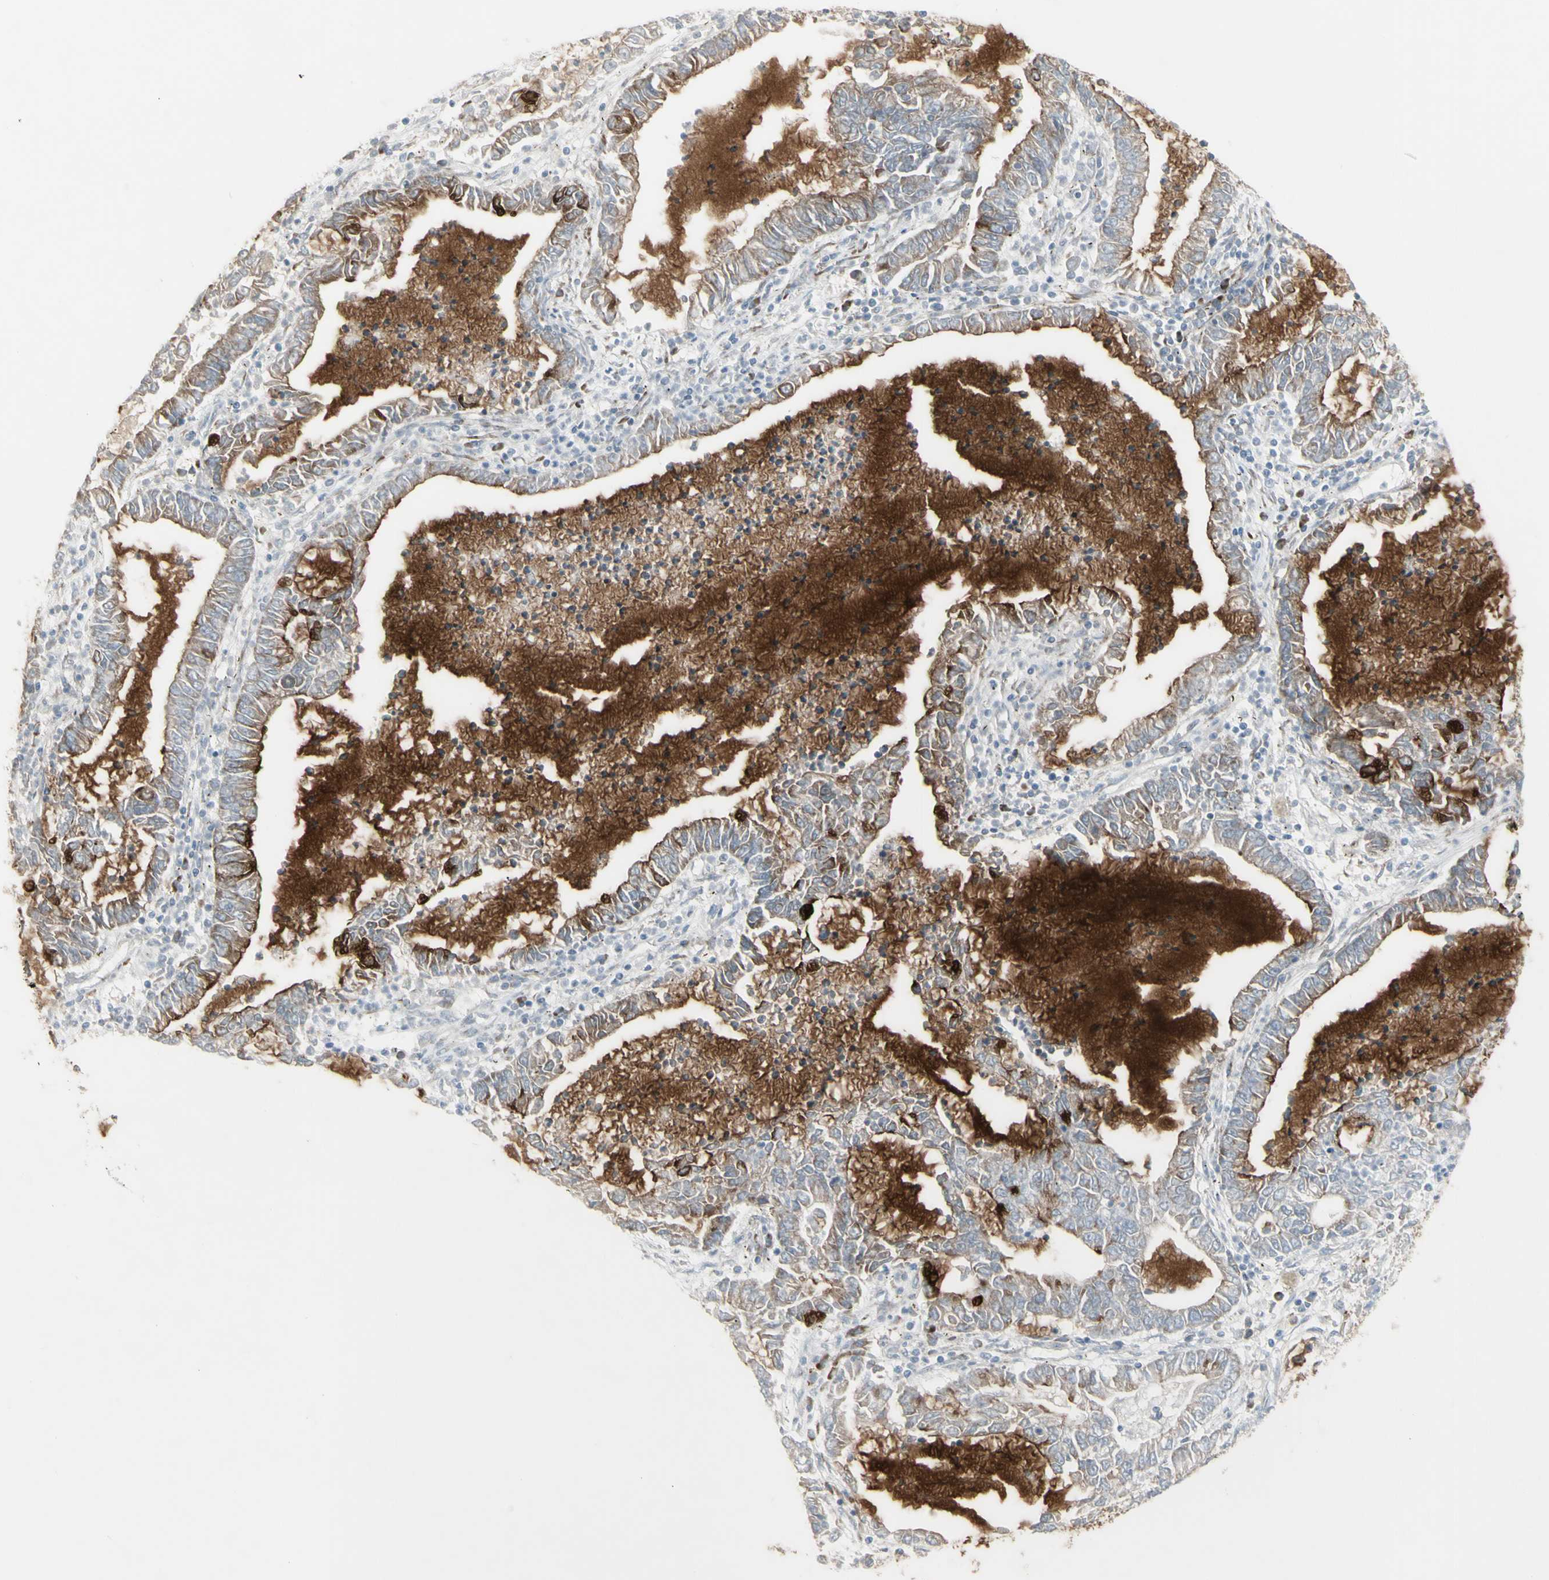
{"staining": {"intensity": "negative", "quantity": "none", "location": "none"}, "tissue": "lung cancer", "cell_type": "Tumor cells", "image_type": "cancer", "snomed": [{"axis": "morphology", "description": "Adenocarcinoma, NOS"}, {"axis": "topography", "description": "Lung"}], "caption": "This histopathology image is of lung cancer (adenocarcinoma) stained with immunohistochemistry (IHC) to label a protein in brown with the nuclei are counter-stained blue. There is no positivity in tumor cells. (DAB (3,3'-diaminobenzidine) IHC, high magnification).", "gene": "YBX2", "patient": {"sex": "female", "age": 51}}